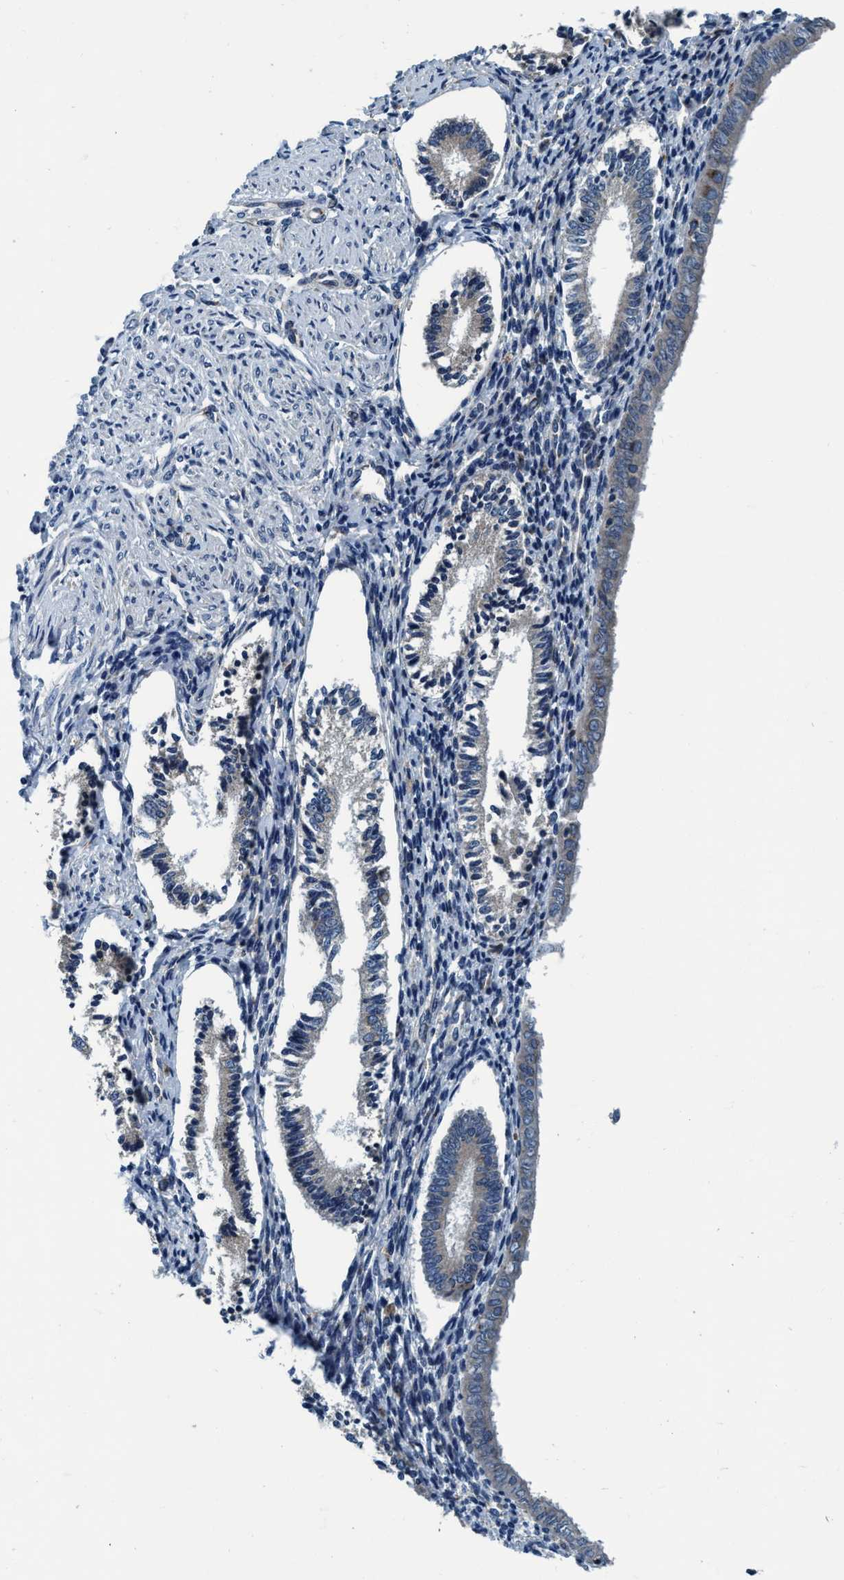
{"staining": {"intensity": "weak", "quantity": "<25%", "location": "cytoplasmic/membranous"}, "tissue": "endometrium", "cell_type": "Cells in endometrial stroma", "image_type": "normal", "snomed": [{"axis": "morphology", "description": "Normal tissue, NOS"}, {"axis": "topography", "description": "Endometrium"}], "caption": "Immunohistochemistry histopathology image of benign endometrium: human endometrium stained with DAB (3,3'-diaminobenzidine) demonstrates no significant protein positivity in cells in endometrial stroma.", "gene": "ARMC9", "patient": {"sex": "female", "age": 42}}